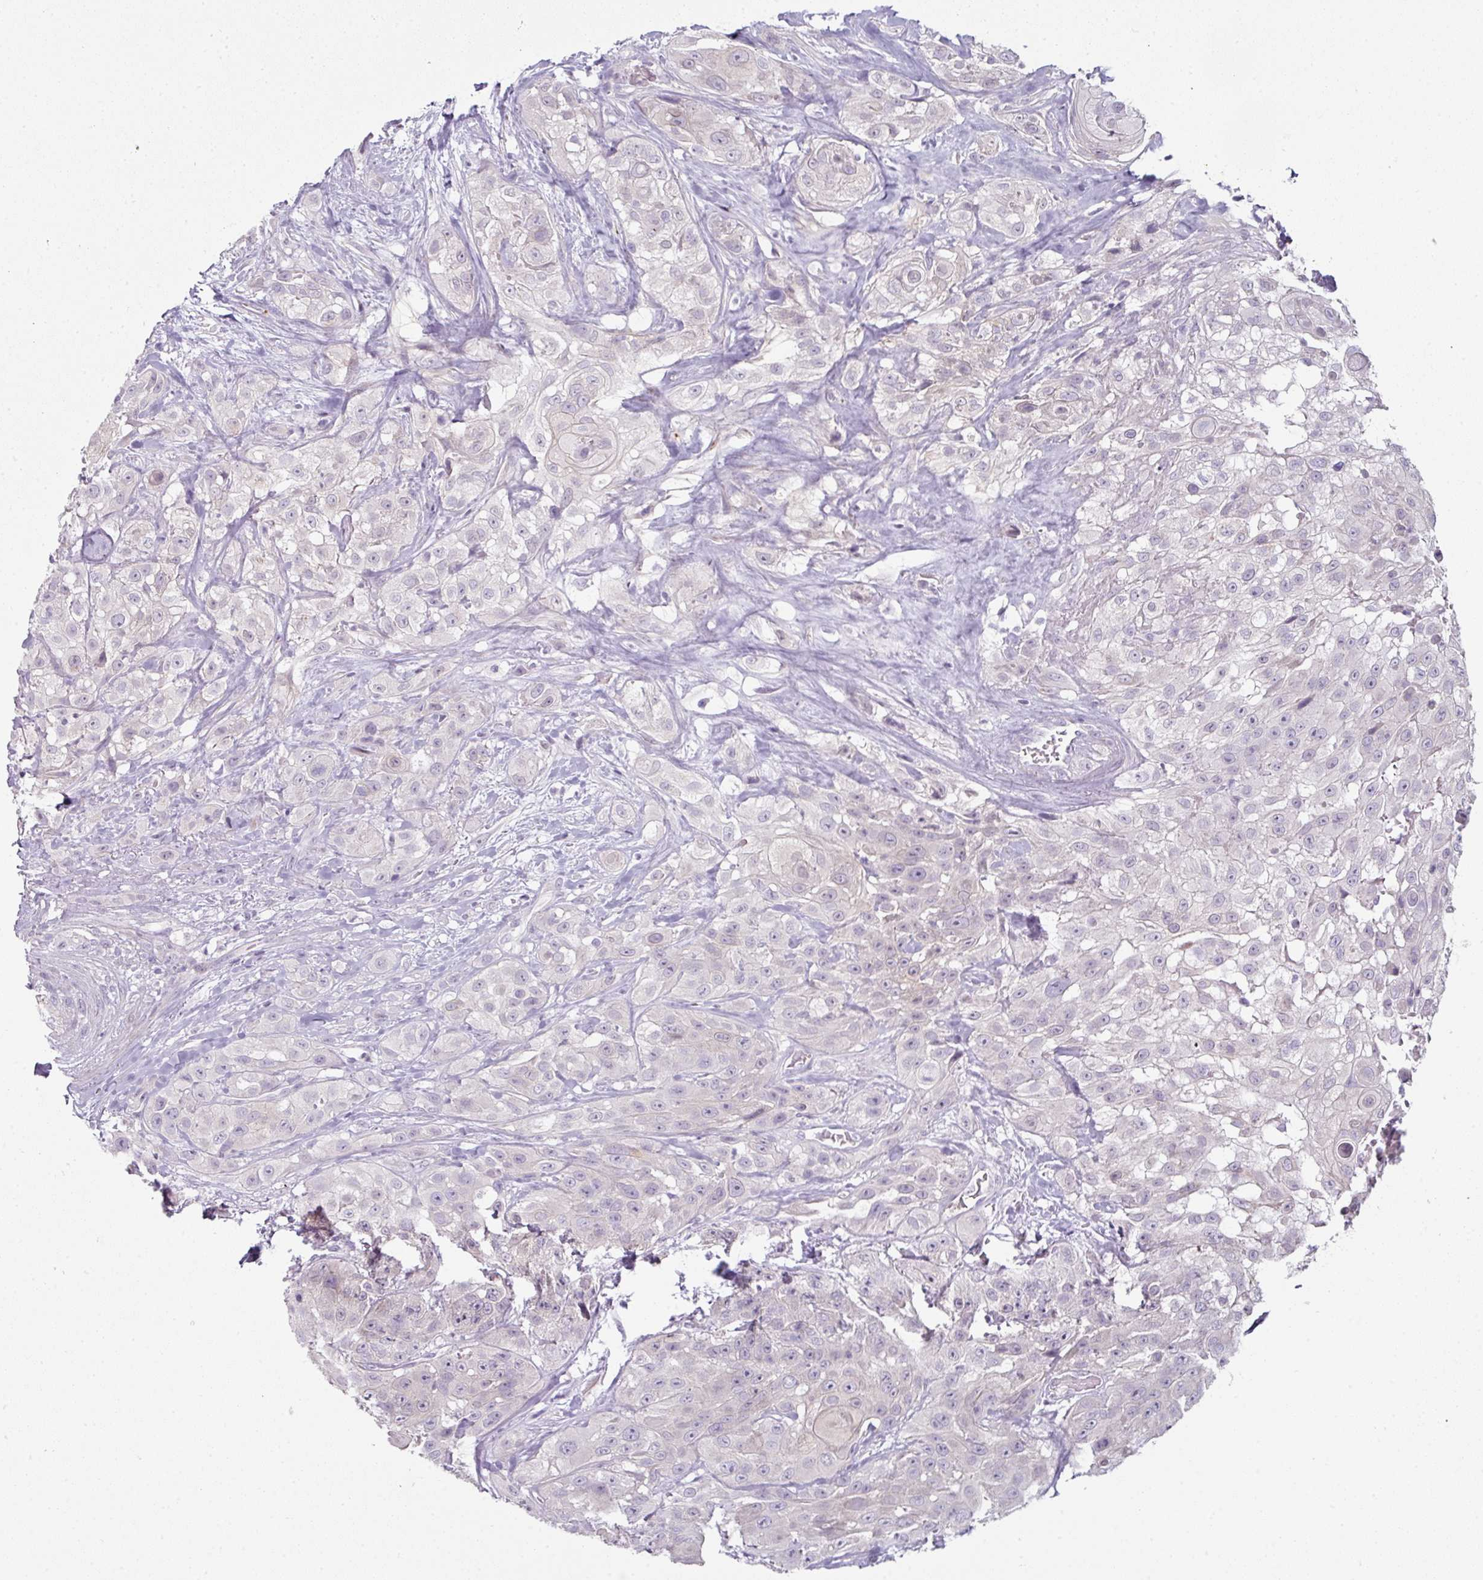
{"staining": {"intensity": "negative", "quantity": "none", "location": "none"}, "tissue": "head and neck cancer", "cell_type": "Tumor cells", "image_type": "cancer", "snomed": [{"axis": "morphology", "description": "Squamous cell carcinoma, NOS"}, {"axis": "topography", "description": "Head-Neck"}], "caption": "Immunohistochemistry (IHC) micrograph of neoplastic tissue: human head and neck cancer (squamous cell carcinoma) stained with DAB demonstrates no significant protein staining in tumor cells. (Stains: DAB IHC with hematoxylin counter stain, Microscopy: brightfield microscopy at high magnification).", "gene": "FHAD1", "patient": {"sex": "male", "age": 83}}